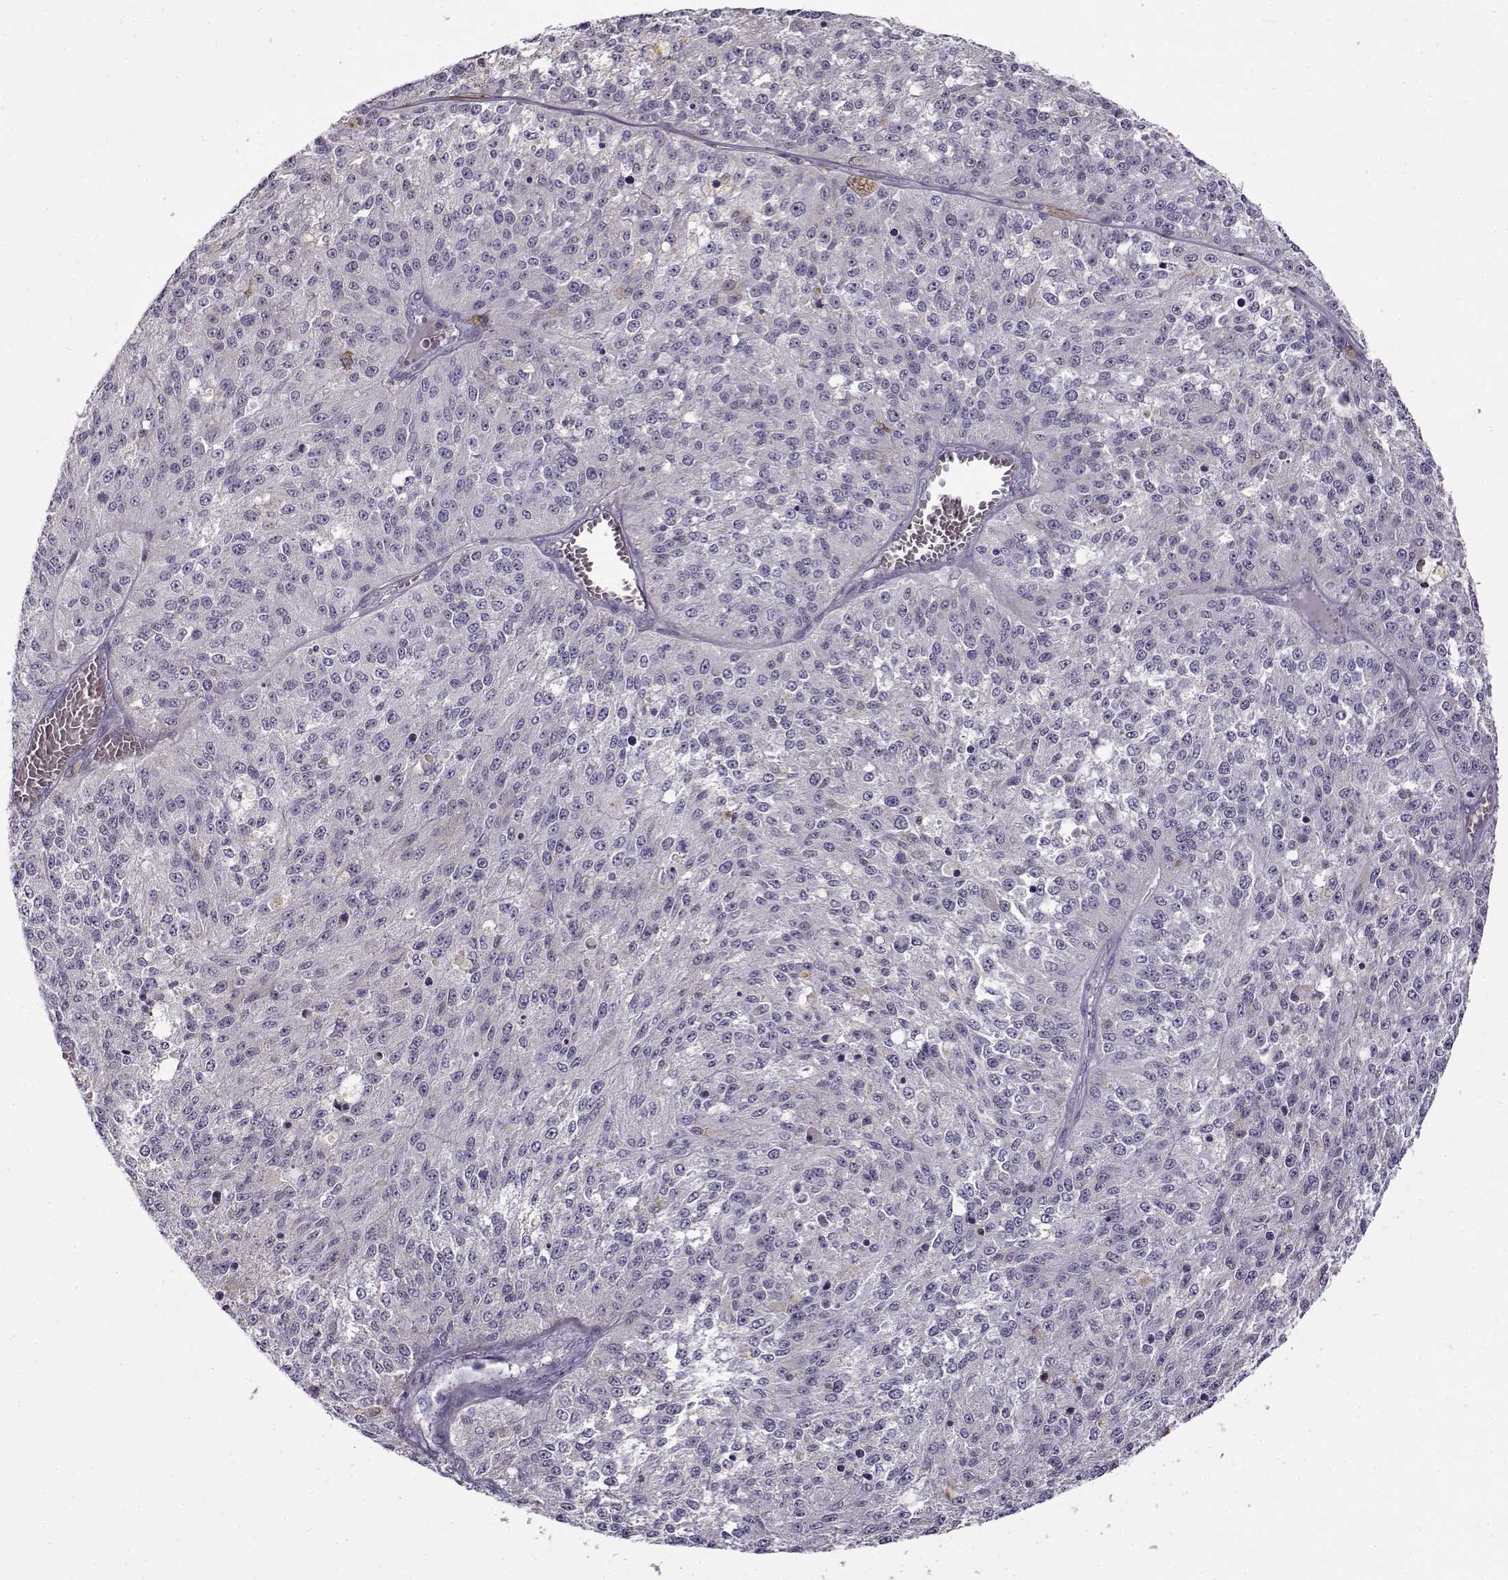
{"staining": {"intensity": "negative", "quantity": "none", "location": "none"}, "tissue": "melanoma", "cell_type": "Tumor cells", "image_type": "cancer", "snomed": [{"axis": "morphology", "description": "Malignant melanoma, Metastatic site"}, {"axis": "topography", "description": "Lymph node"}], "caption": "Immunohistochemical staining of human malignant melanoma (metastatic site) reveals no significant expression in tumor cells.", "gene": "UCP3", "patient": {"sex": "female", "age": 64}}